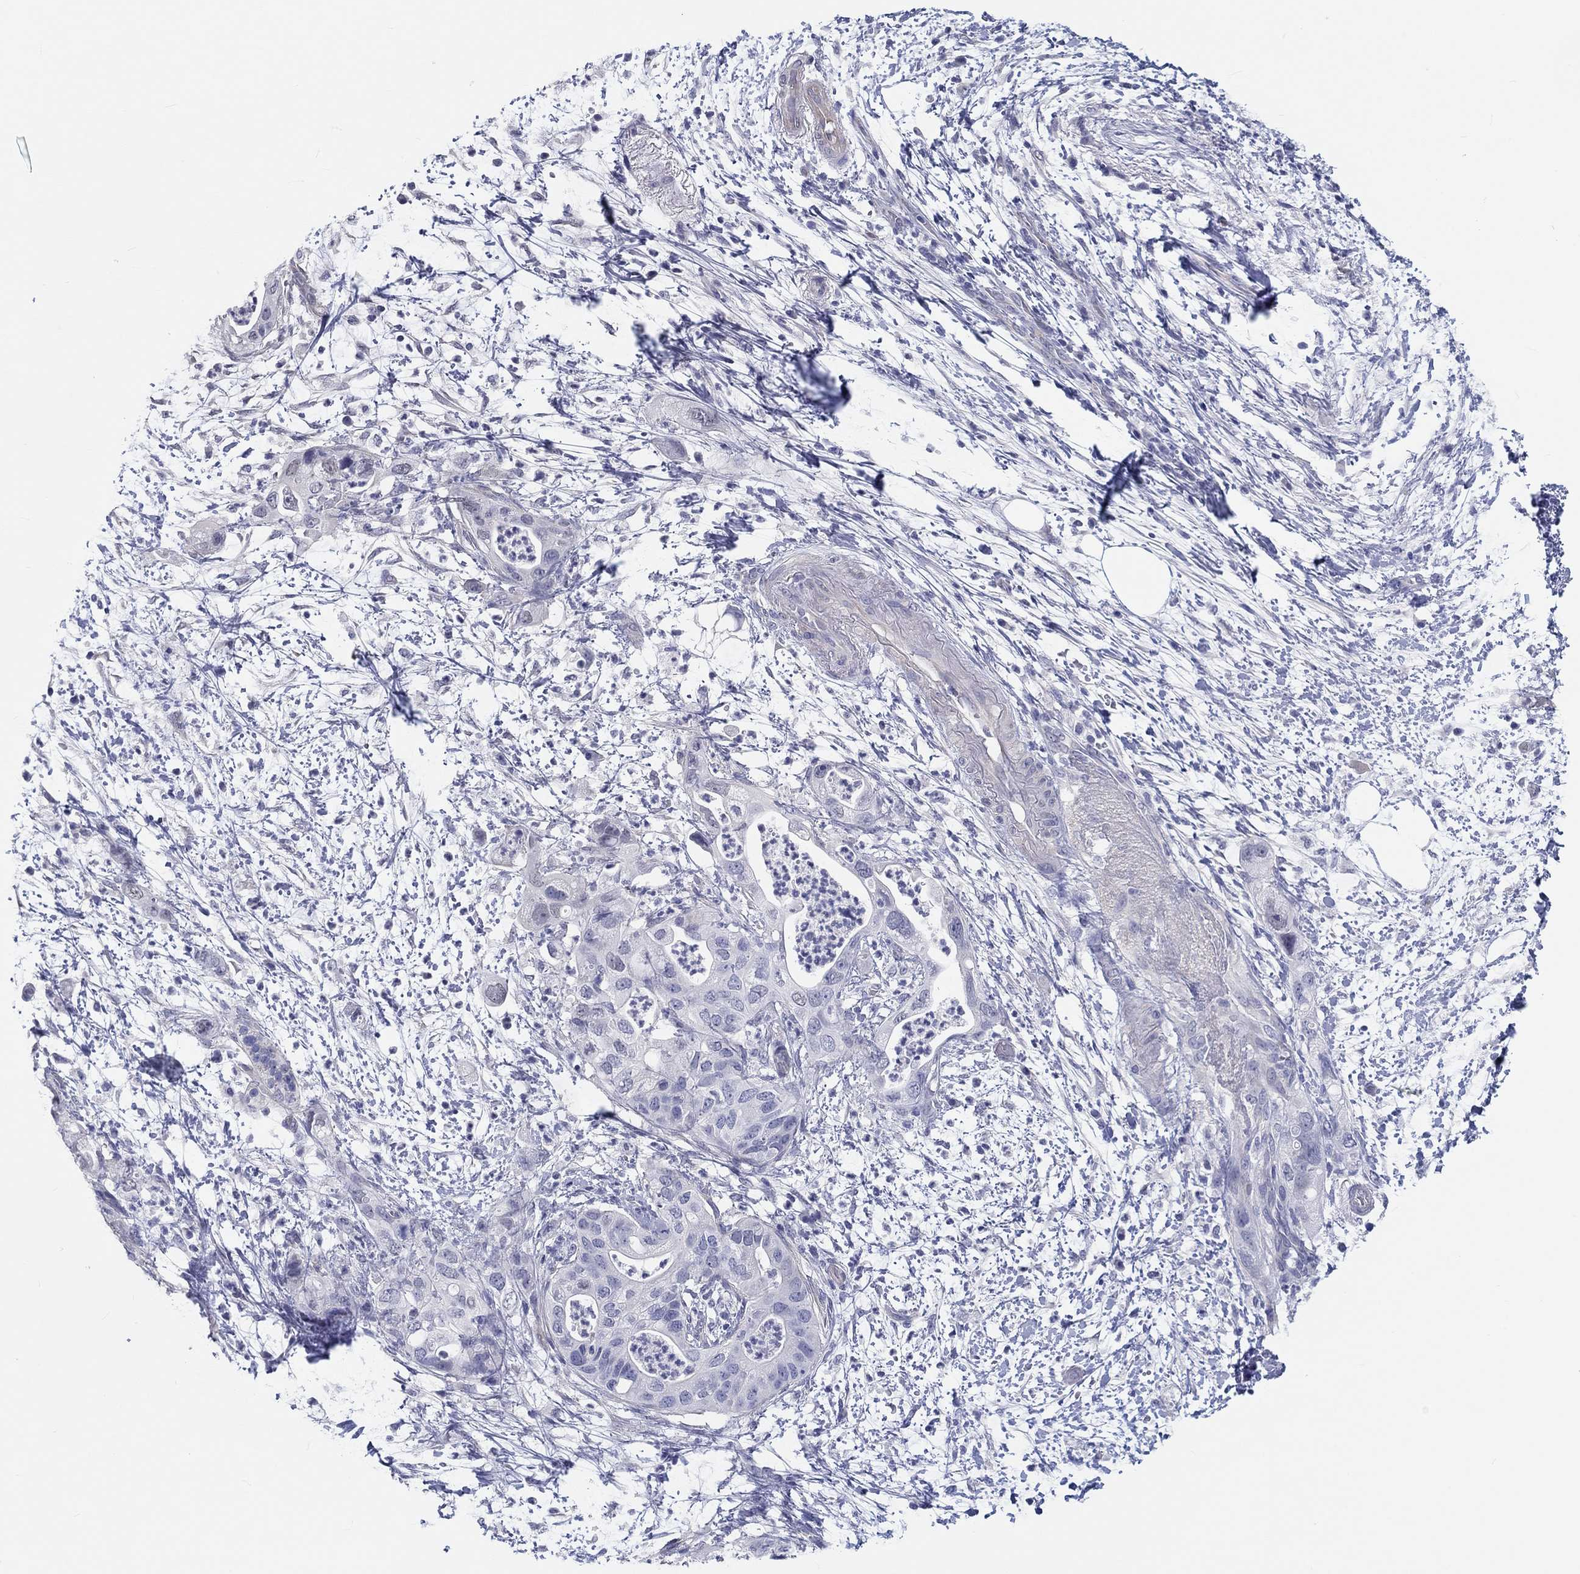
{"staining": {"intensity": "negative", "quantity": "none", "location": "none"}, "tissue": "pancreatic cancer", "cell_type": "Tumor cells", "image_type": "cancer", "snomed": [{"axis": "morphology", "description": "Adenocarcinoma, NOS"}, {"axis": "topography", "description": "Pancreas"}], "caption": "Adenocarcinoma (pancreatic) stained for a protein using IHC exhibits no expression tumor cells.", "gene": "CRYGD", "patient": {"sex": "female", "age": 72}}